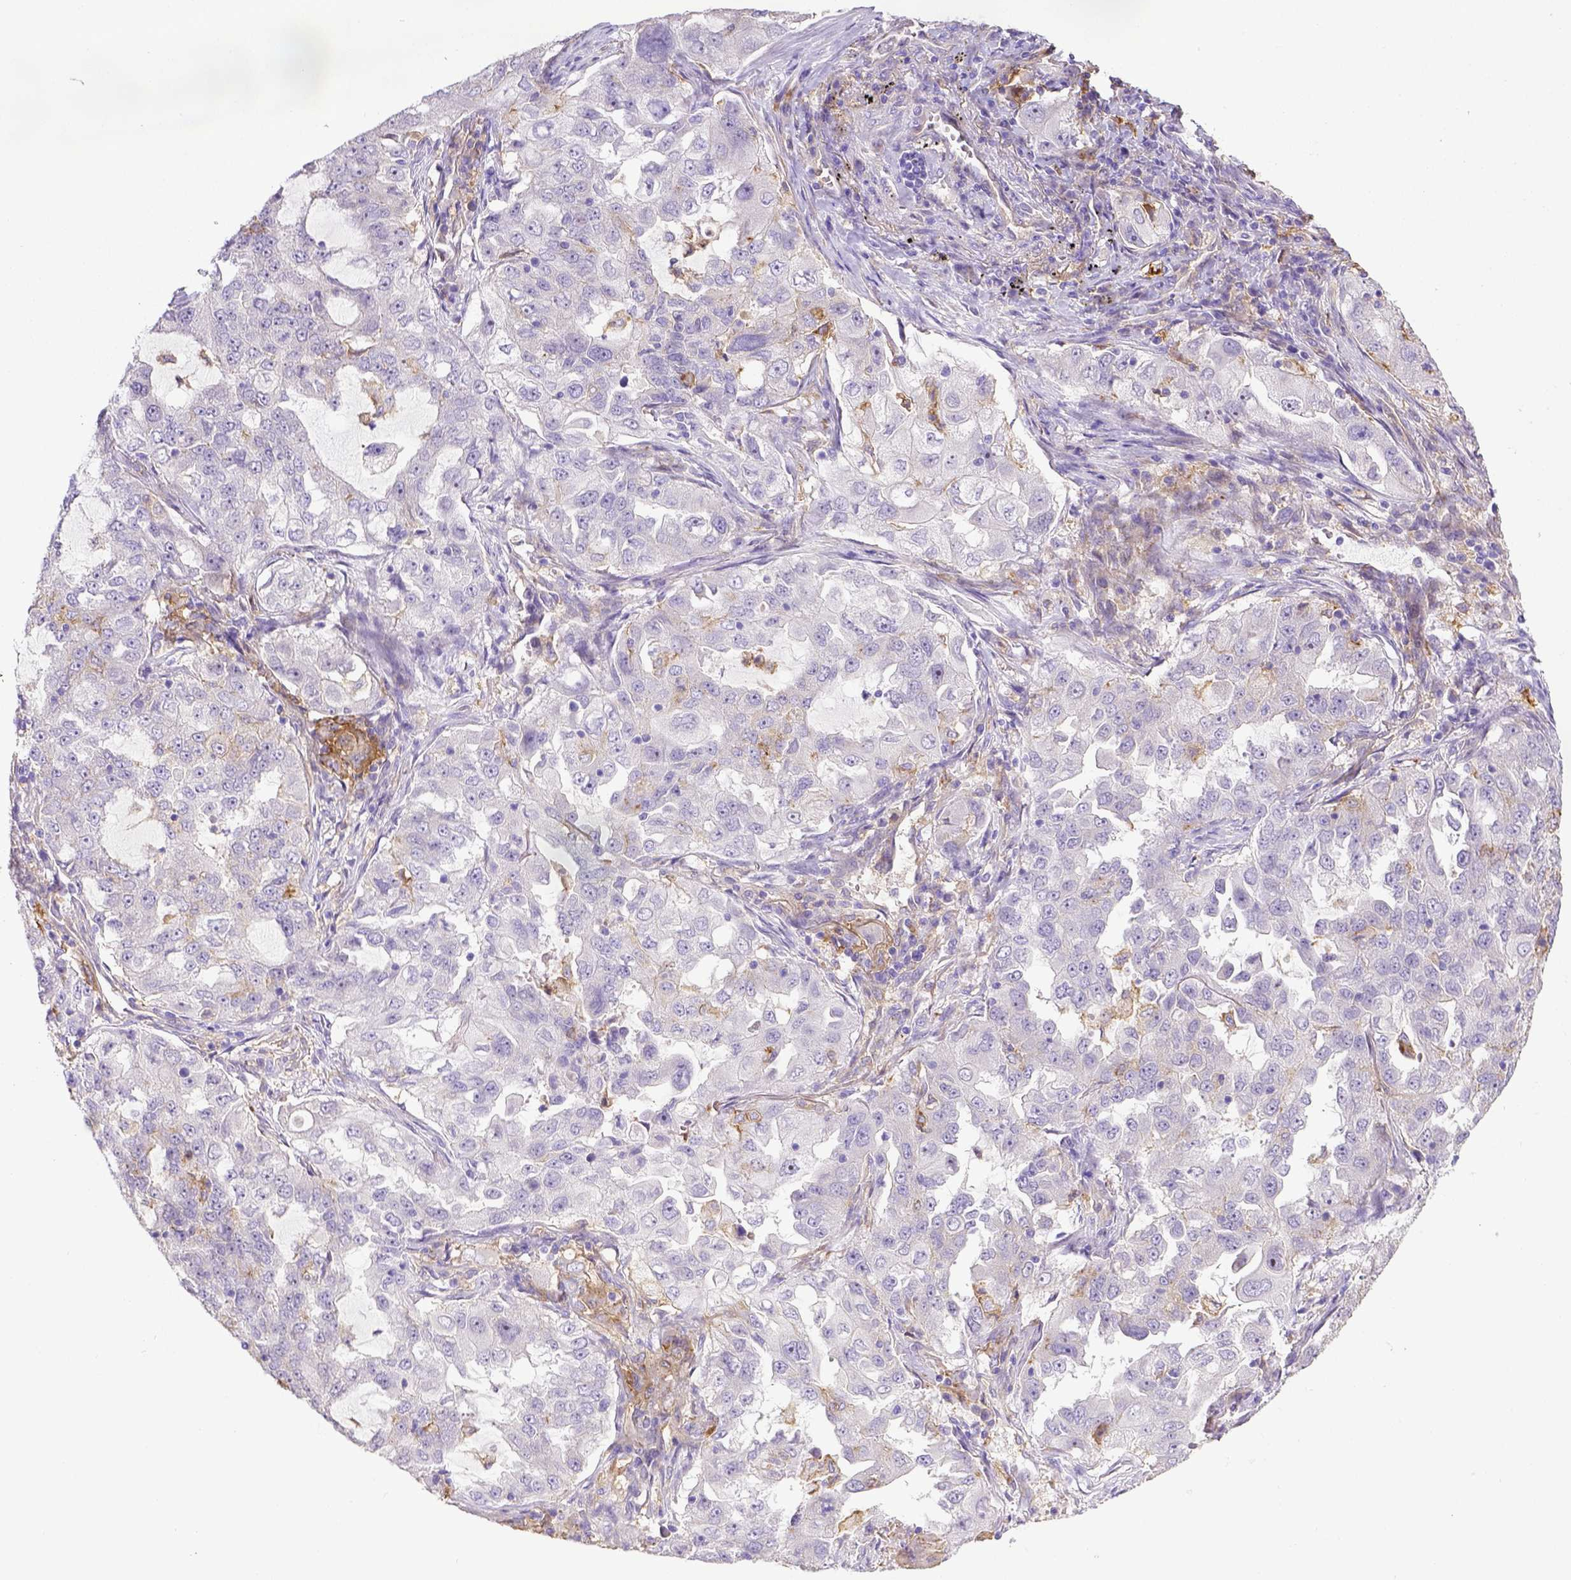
{"staining": {"intensity": "negative", "quantity": "none", "location": "none"}, "tissue": "lung cancer", "cell_type": "Tumor cells", "image_type": "cancer", "snomed": [{"axis": "morphology", "description": "Adenocarcinoma, NOS"}, {"axis": "topography", "description": "Lung"}], "caption": "A high-resolution photomicrograph shows immunohistochemistry (IHC) staining of lung cancer, which displays no significant expression in tumor cells.", "gene": "CD40", "patient": {"sex": "female", "age": 61}}